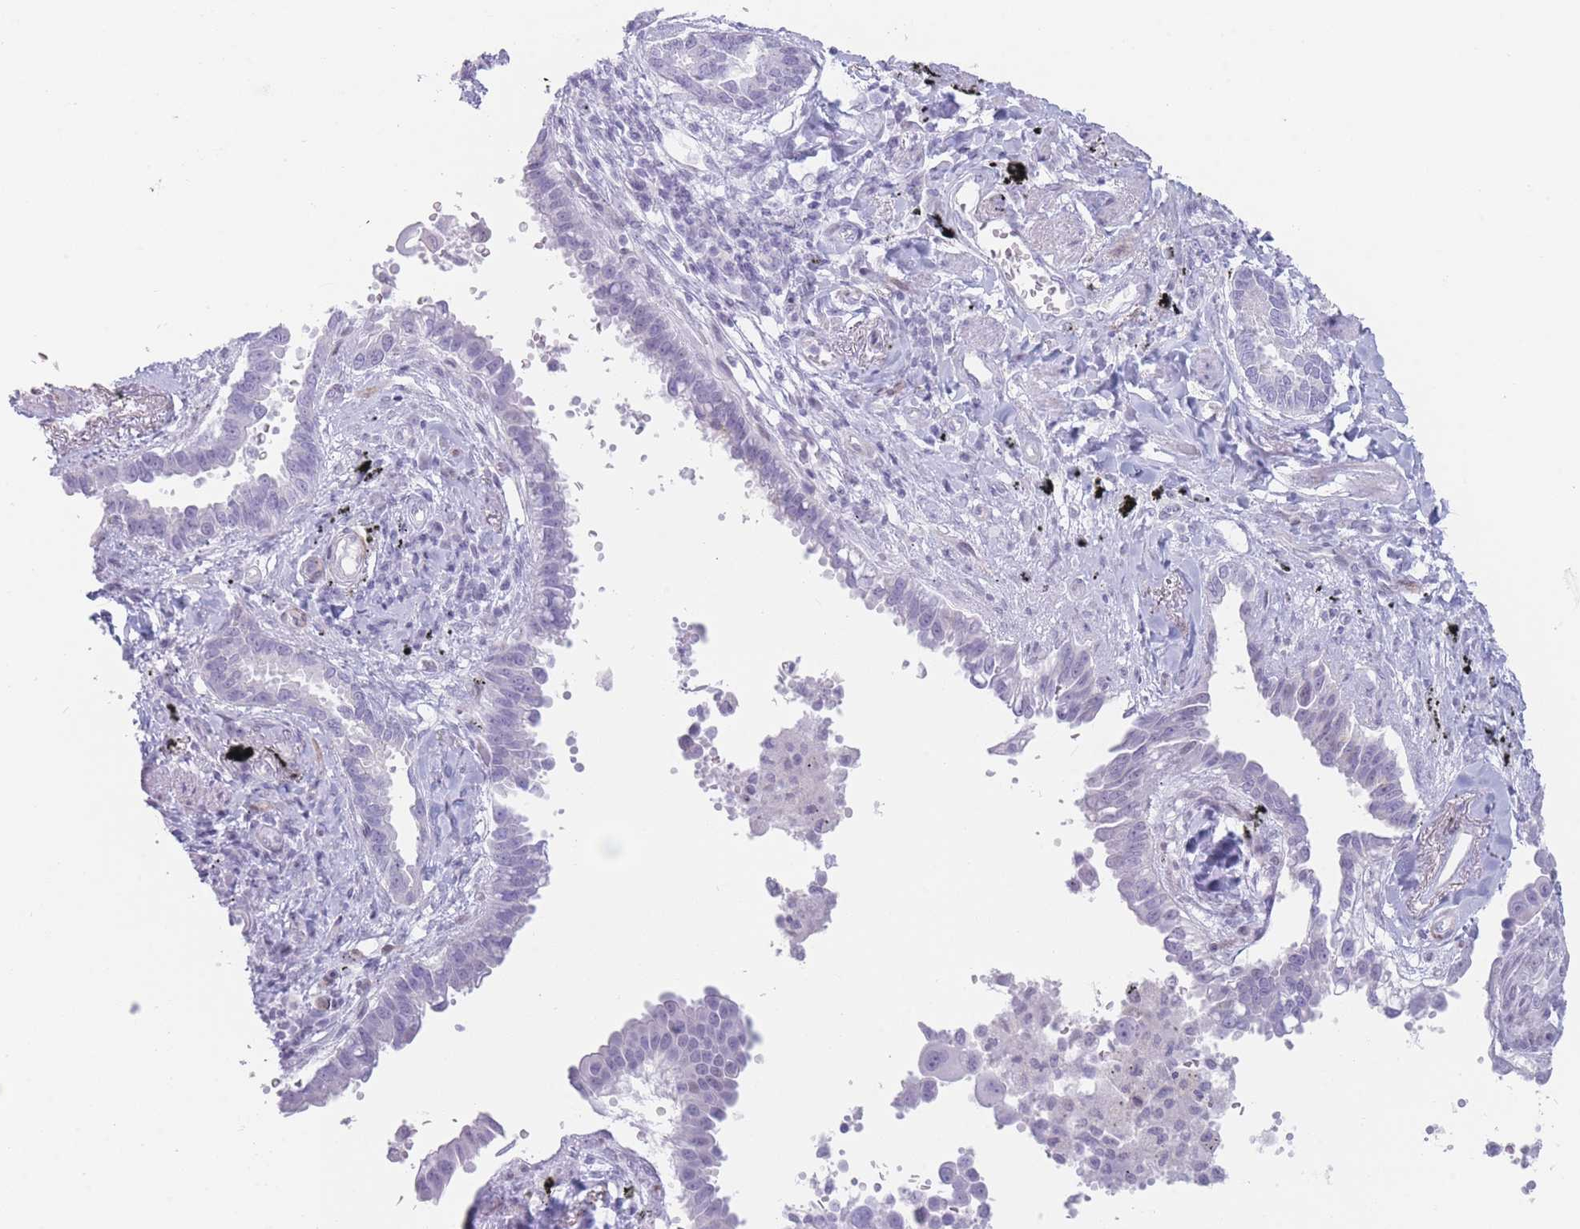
{"staining": {"intensity": "negative", "quantity": "none", "location": "none"}, "tissue": "lung cancer", "cell_type": "Tumor cells", "image_type": "cancer", "snomed": [{"axis": "morphology", "description": "Adenocarcinoma, NOS"}, {"axis": "topography", "description": "Lung"}], "caption": "Lung adenocarcinoma stained for a protein using immunohistochemistry demonstrates no positivity tumor cells.", "gene": "IFNA6", "patient": {"sex": "male", "age": 67}}